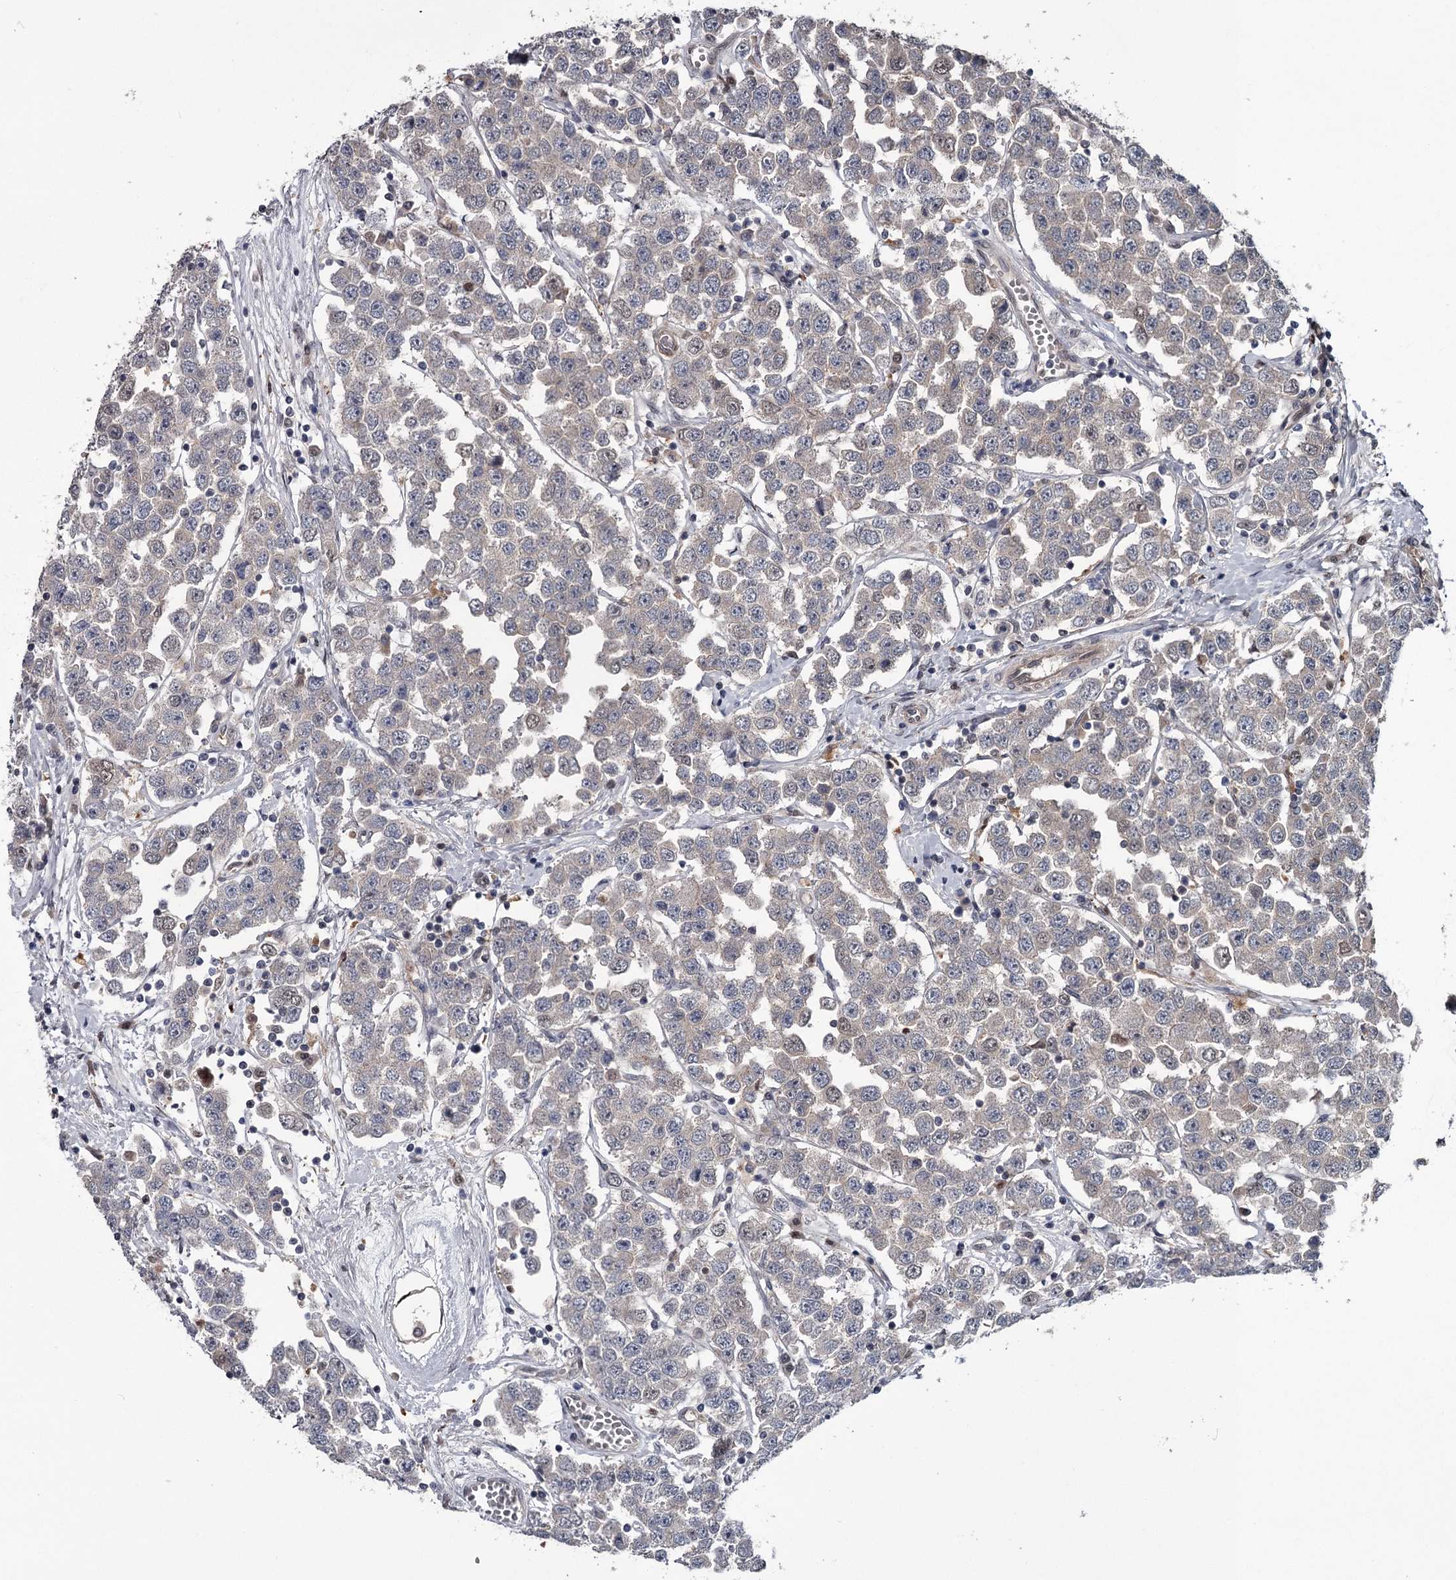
{"staining": {"intensity": "weak", "quantity": "<25%", "location": "cytoplasmic/membranous"}, "tissue": "testis cancer", "cell_type": "Tumor cells", "image_type": "cancer", "snomed": [{"axis": "morphology", "description": "Seminoma, NOS"}, {"axis": "topography", "description": "Testis"}], "caption": "High magnification brightfield microscopy of testis cancer (seminoma) stained with DAB (brown) and counterstained with hematoxylin (blue): tumor cells show no significant expression.", "gene": "DAO", "patient": {"sex": "male", "age": 28}}